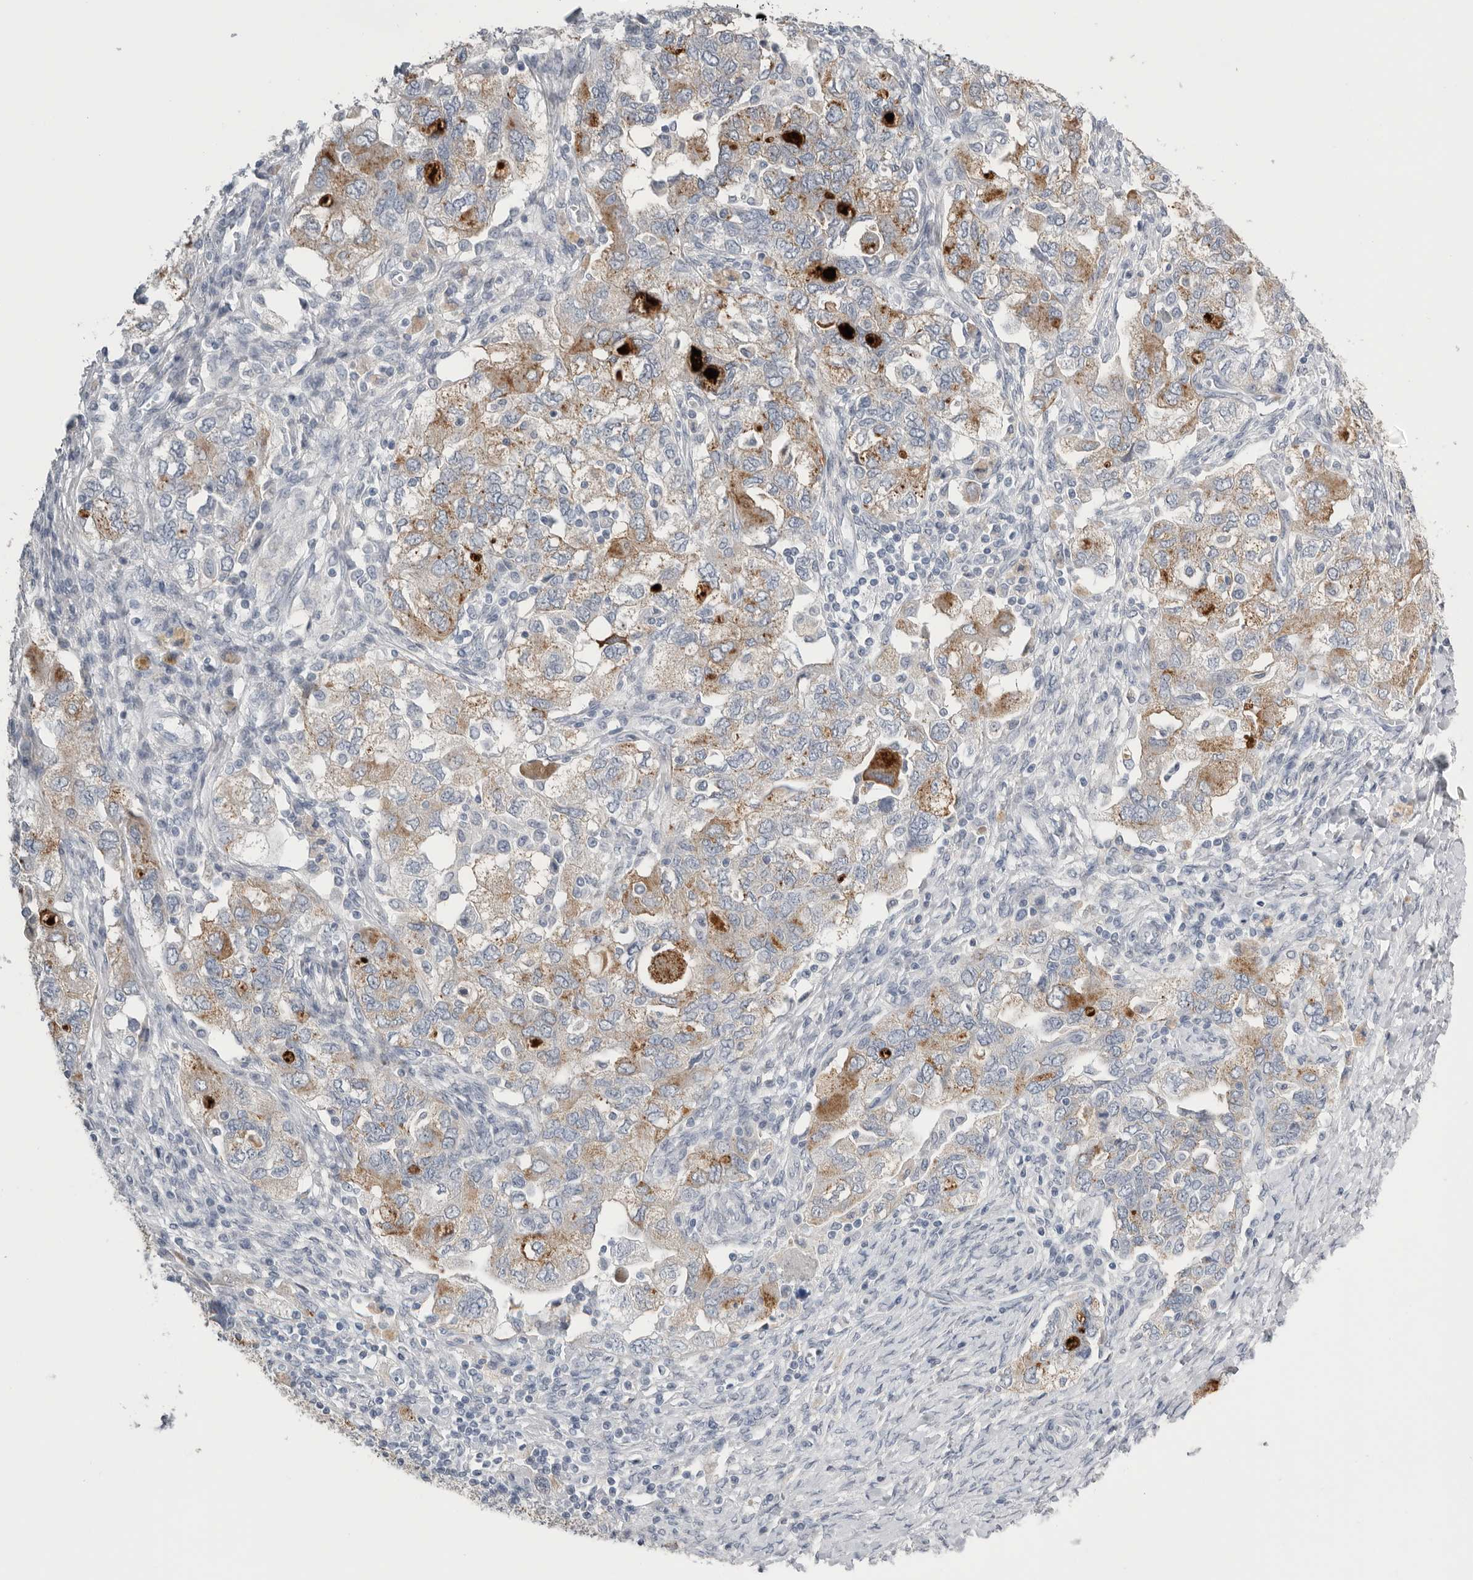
{"staining": {"intensity": "moderate", "quantity": "25%-75%", "location": "cytoplasmic/membranous"}, "tissue": "ovarian cancer", "cell_type": "Tumor cells", "image_type": "cancer", "snomed": [{"axis": "morphology", "description": "Carcinoma, NOS"}, {"axis": "morphology", "description": "Cystadenocarcinoma, serous, NOS"}, {"axis": "topography", "description": "Ovary"}], "caption": "Immunohistochemical staining of human ovarian cancer shows moderate cytoplasmic/membranous protein positivity in about 25%-75% of tumor cells. The protein is shown in brown color, while the nuclei are stained blue.", "gene": "TIMP1", "patient": {"sex": "female", "age": 69}}